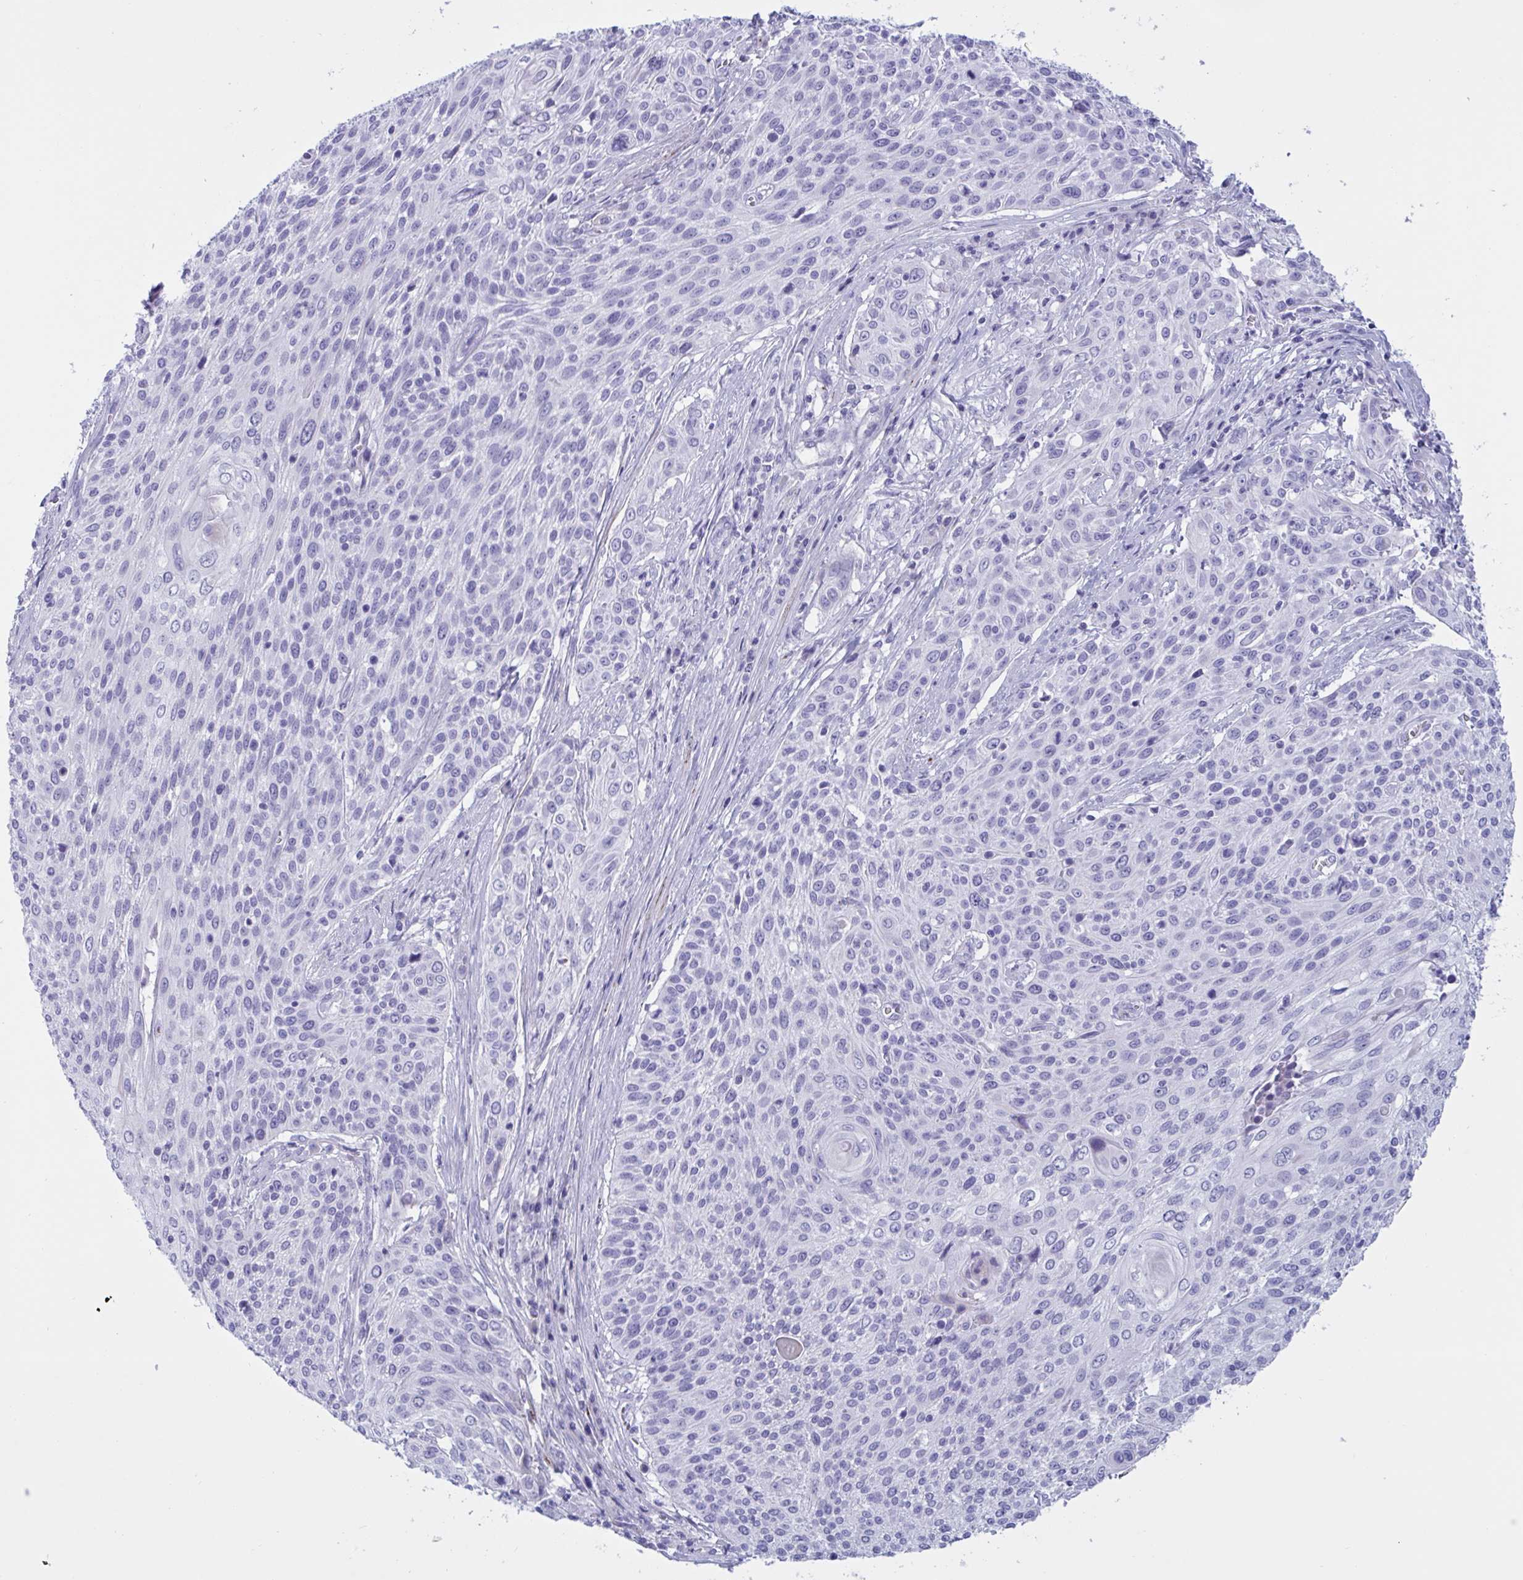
{"staining": {"intensity": "negative", "quantity": "none", "location": "none"}, "tissue": "cervical cancer", "cell_type": "Tumor cells", "image_type": "cancer", "snomed": [{"axis": "morphology", "description": "Squamous cell carcinoma, NOS"}, {"axis": "topography", "description": "Cervix"}], "caption": "High power microscopy histopathology image of an IHC histopathology image of cervical cancer, revealing no significant staining in tumor cells. (Stains: DAB (3,3'-diaminobenzidine) immunohistochemistry (IHC) with hematoxylin counter stain, Microscopy: brightfield microscopy at high magnification).", "gene": "OXLD1", "patient": {"sex": "female", "age": 31}}